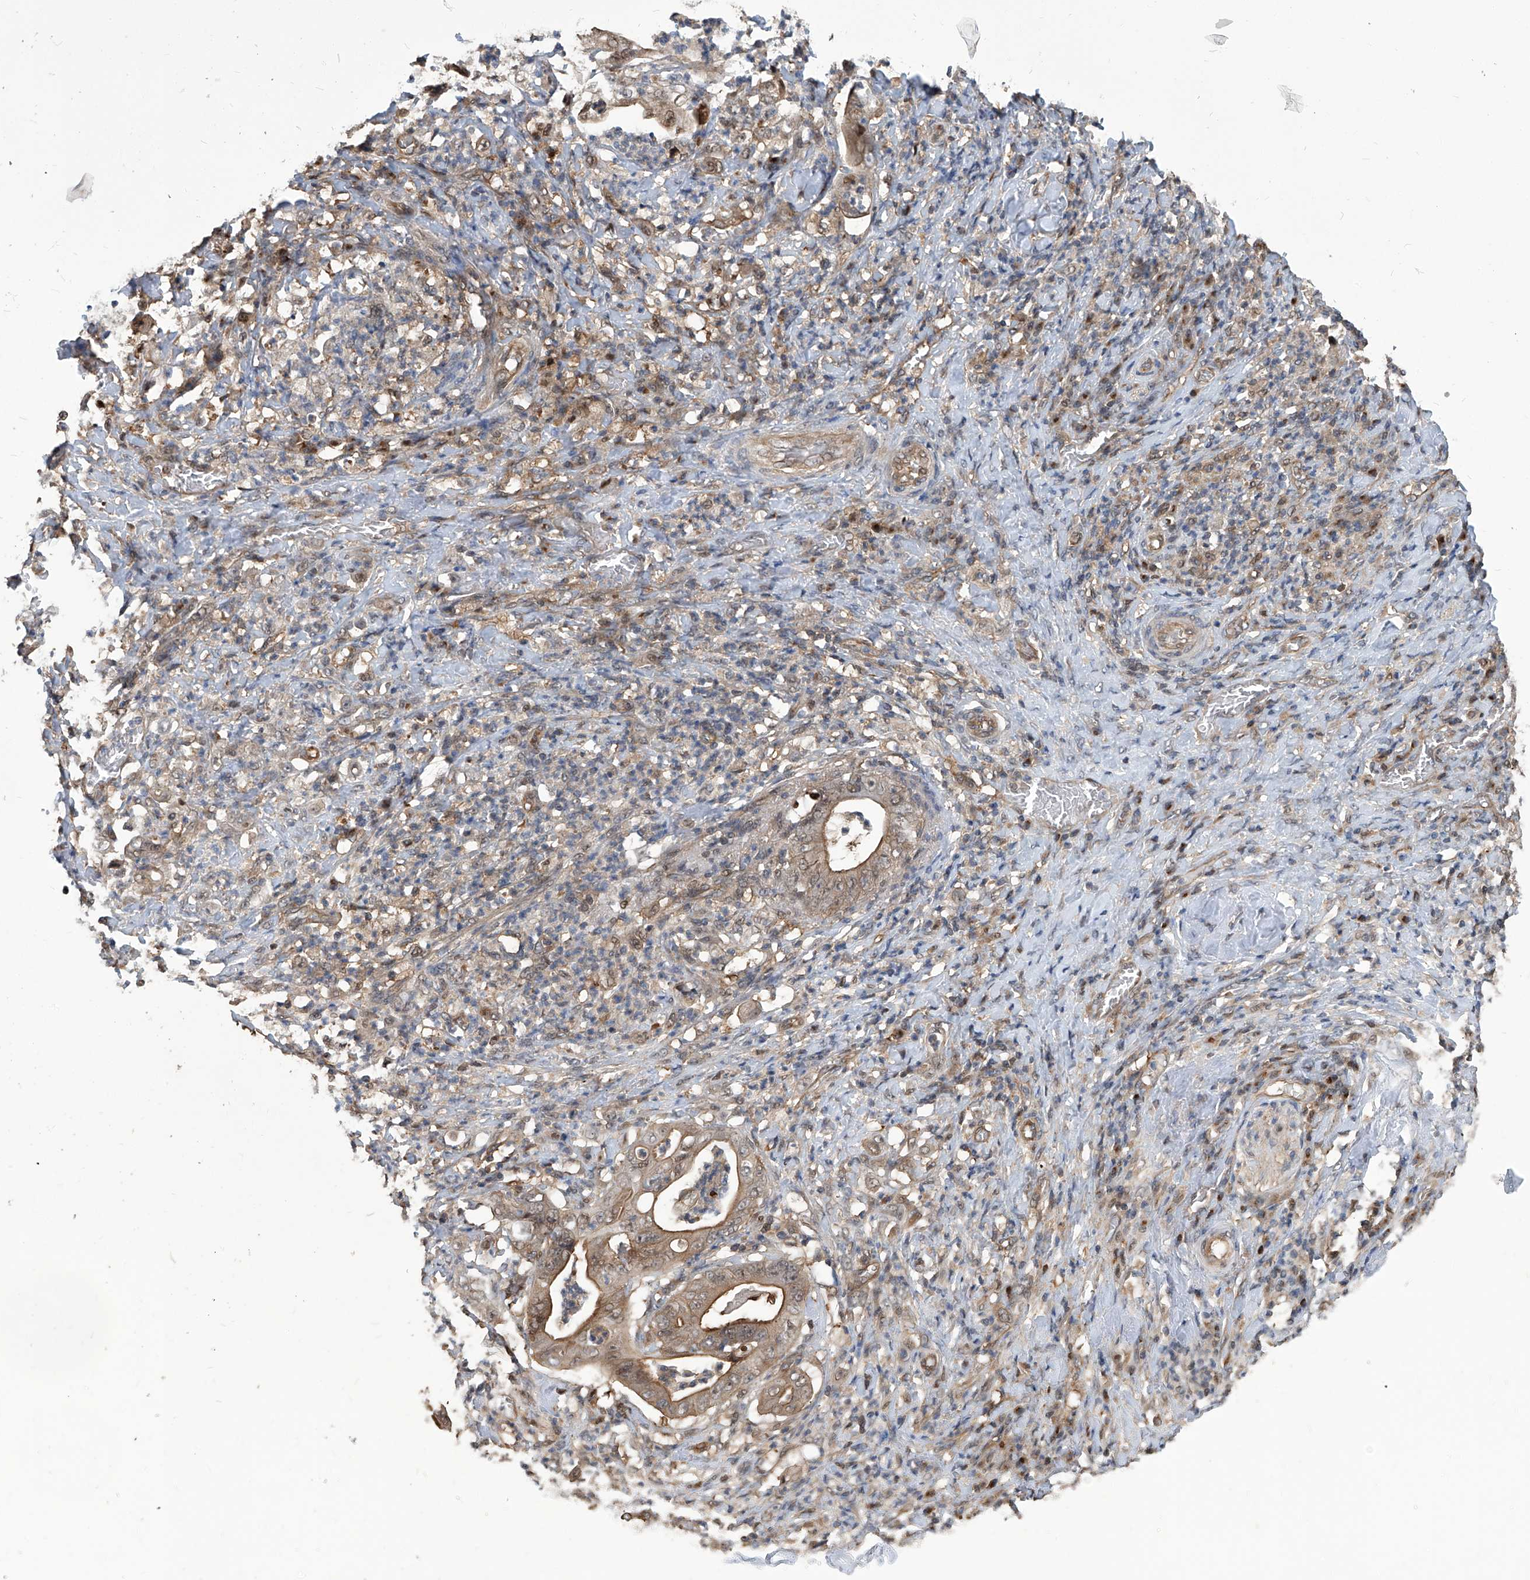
{"staining": {"intensity": "moderate", "quantity": "25%-75%", "location": "cytoplasmic/membranous,nuclear"}, "tissue": "stomach cancer", "cell_type": "Tumor cells", "image_type": "cancer", "snomed": [{"axis": "morphology", "description": "Adenocarcinoma, NOS"}, {"axis": "topography", "description": "Stomach"}], "caption": "DAB (3,3'-diaminobenzidine) immunohistochemical staining of stomach cancer demonstrates moderate cytoplasmic/membranous and nuclear protein positivity in approximately 25%-75% of tumor cells.", "gene": "PSMB1", "patient": {"sex": "female", "age": 73}}